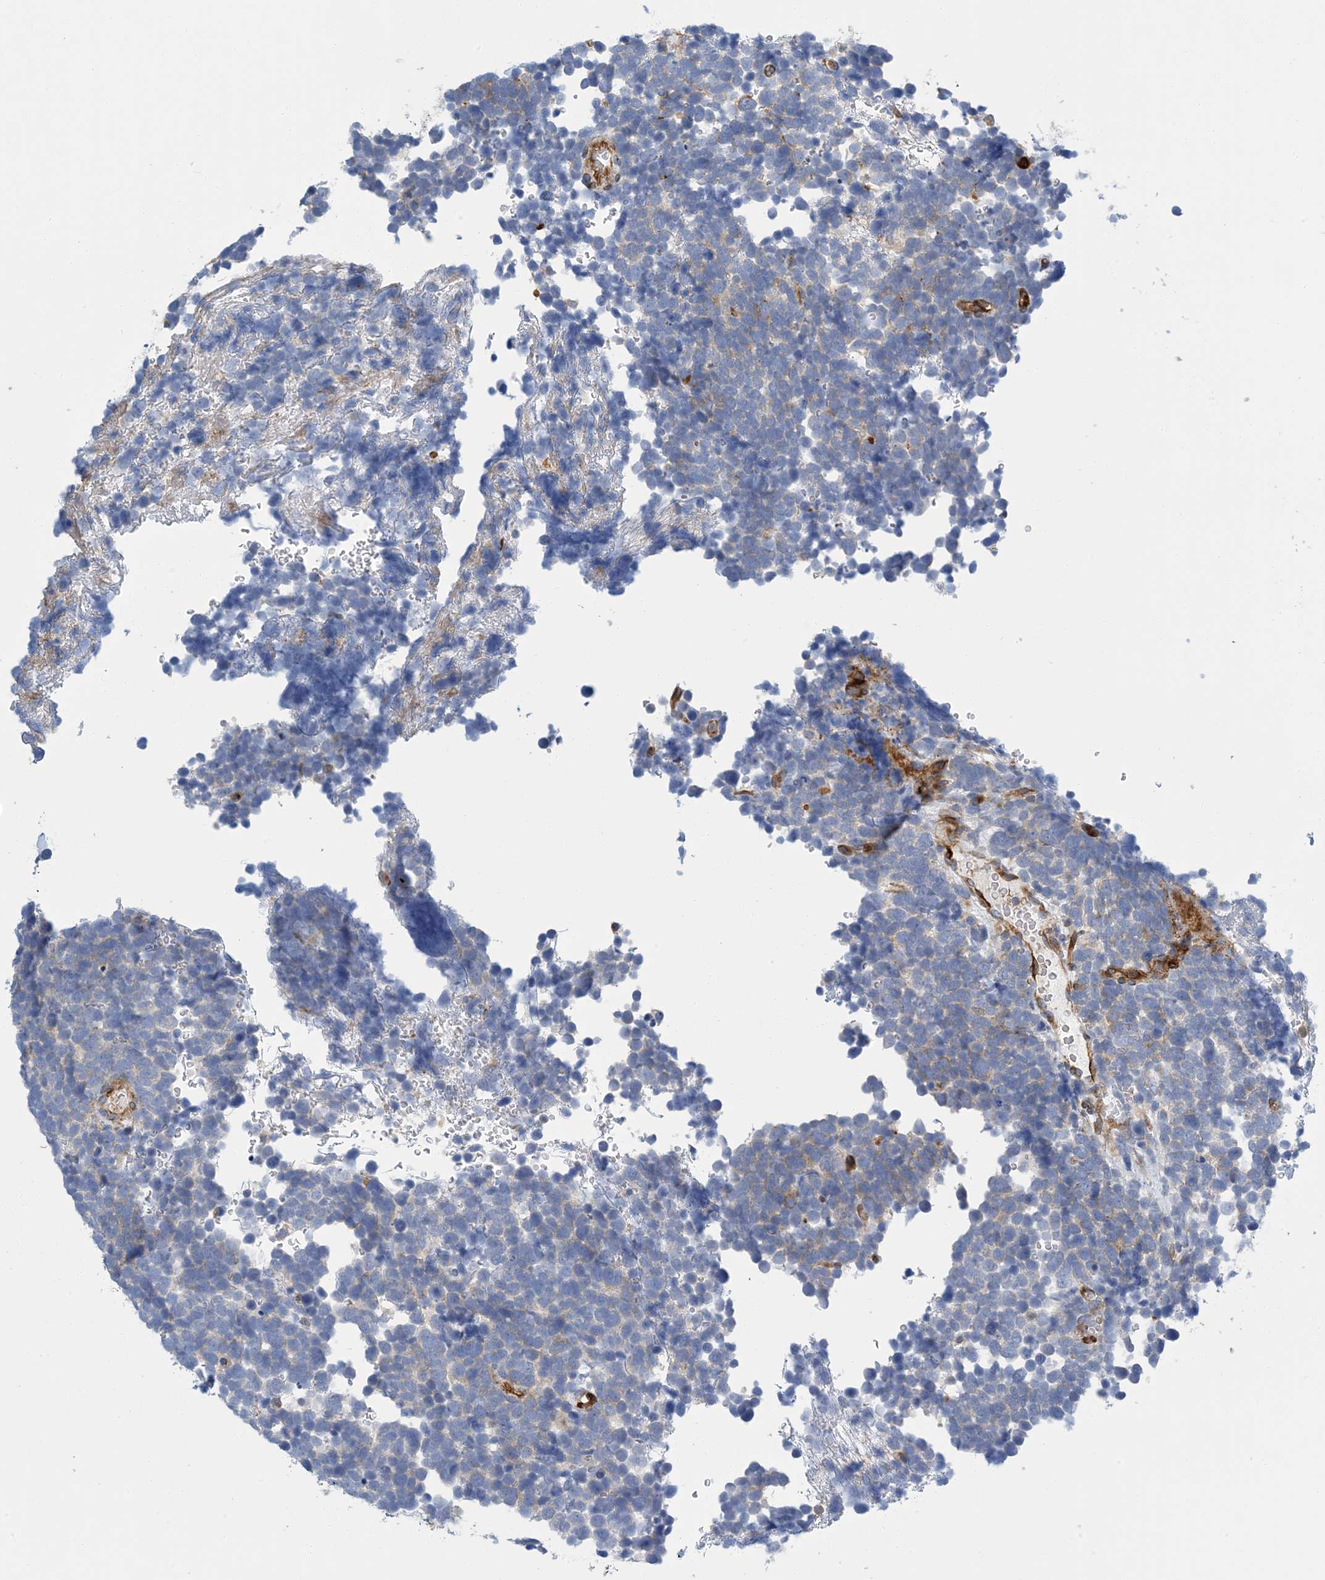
{"staining": {"intensity": "negative", "quantity": "none", "location": "none"}, "tissue": "urothelial cancer", "cell_type": "Tumor cells", "image_type": "cancer", "snomed": [{"axis": "morphology", "description": "Urothelial carcinoma, High grade"}, {"axis": "topography", "description": "Urinary bladder"}], "caption": "This image is of urothelial carcinoma (high-grade) stained with IHC to label a protein in brown with the nuclei are counter-stained blue. There is no staining in tumor cells. Brightfield microscopy of immunohistochemistry (IHC) stained with DAB (3,3'-diaminobenzidine) (brown) and hematoxylin (blue), captured at high magnification.", "gene": "PCDHA2", "patient": {"sex": "female", "age": 82}}